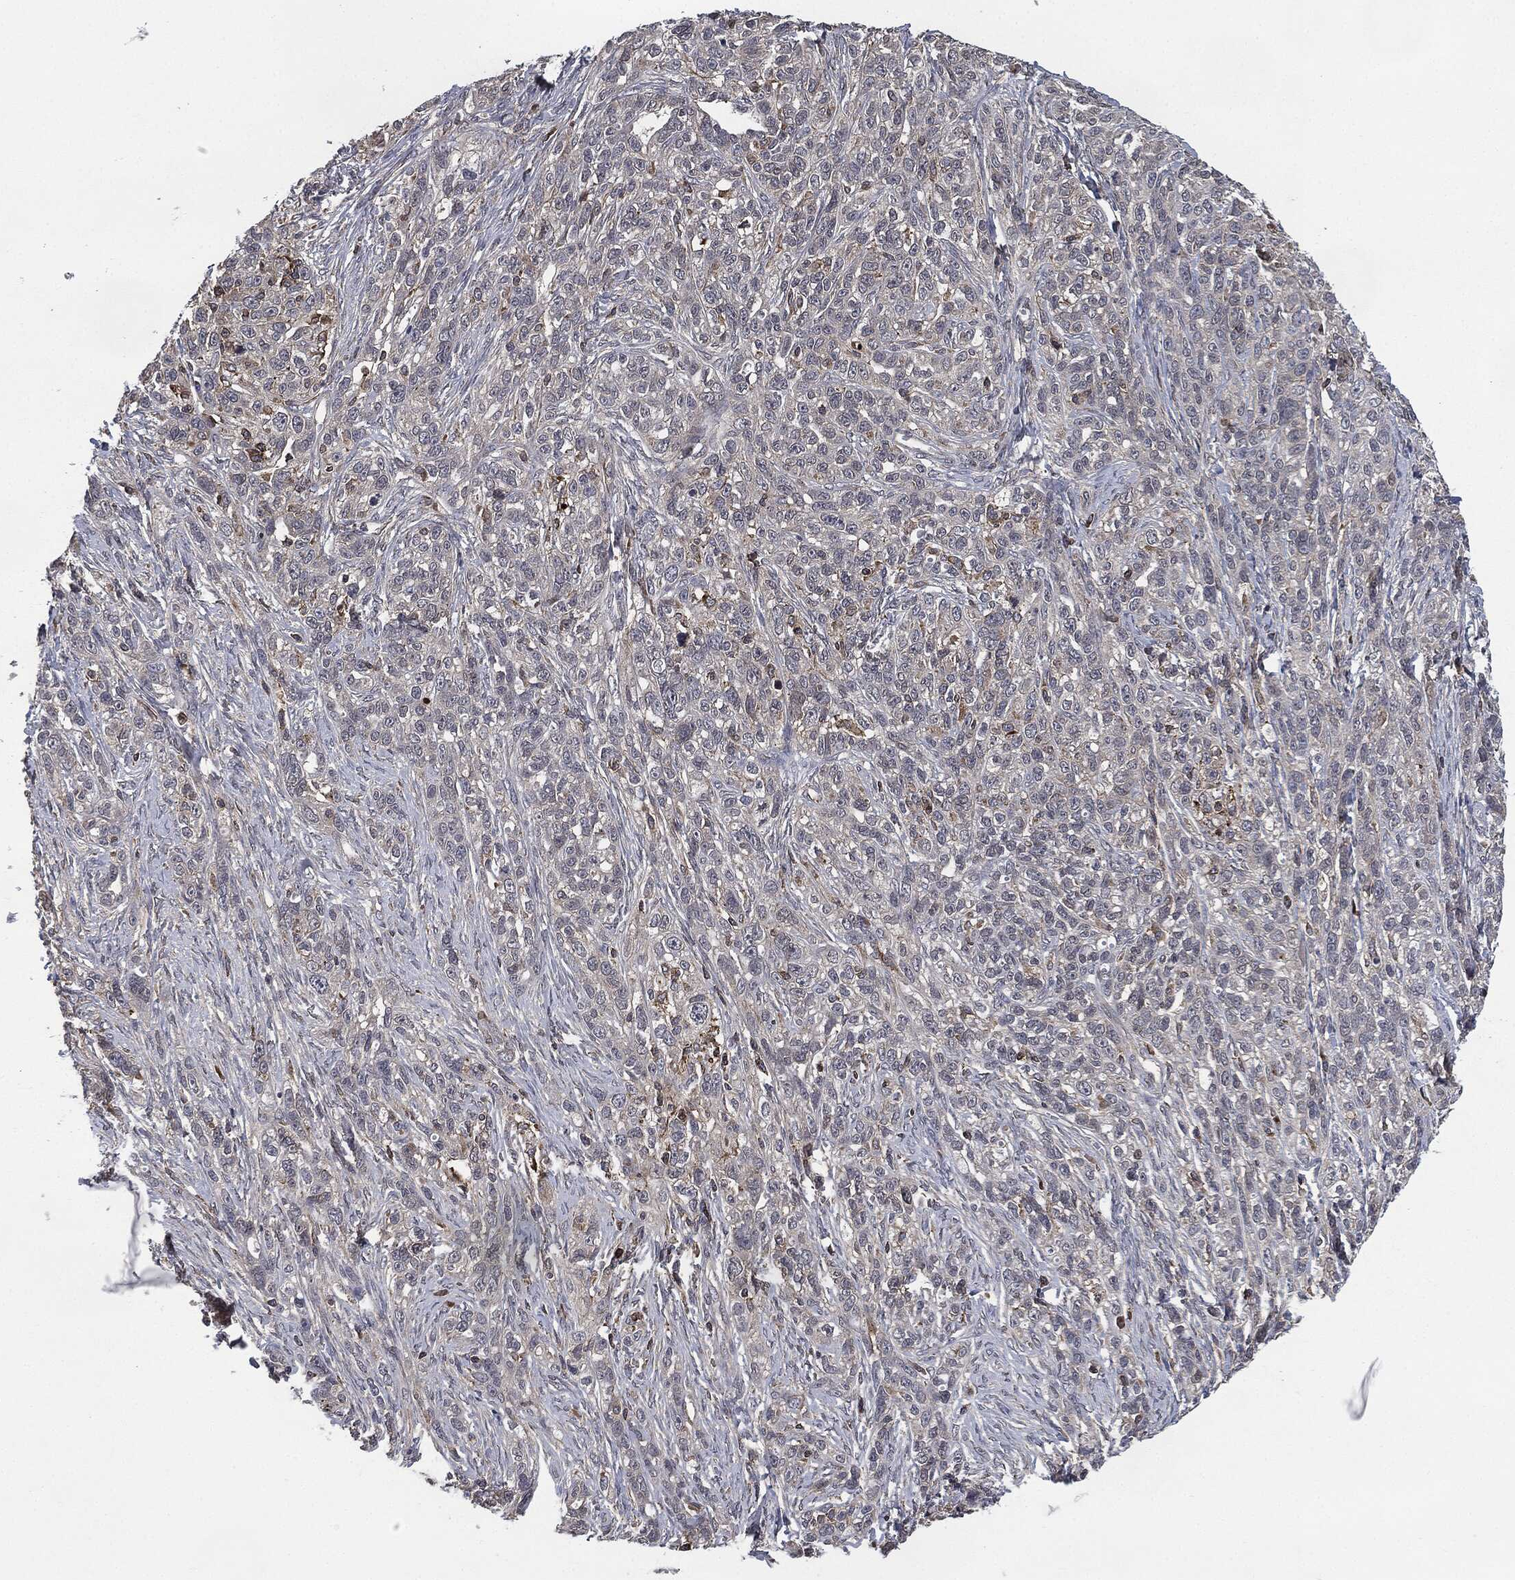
{"staining": {"intensity": "negative", "quantity": "none", "location": "none"}, "tissue": "ovarian cancer", "cell_type": "Tumor cells", "image_type": "cancer", "snomed": [{"axis": "morphology", "description": "Cystadenocarcinoma, serous, NOS"}, {"axis": "topography", "description": "Ovary"}], "caption": "DAB (3,3'-diaminobenzidine) immunohistochemical staining of human ovarian cancer (serous cystadenocarcinoma) demonstrates no significant expression in tumor cells.", "gene": "UBR1", "patient": {"sex": "female", "age": 71}}